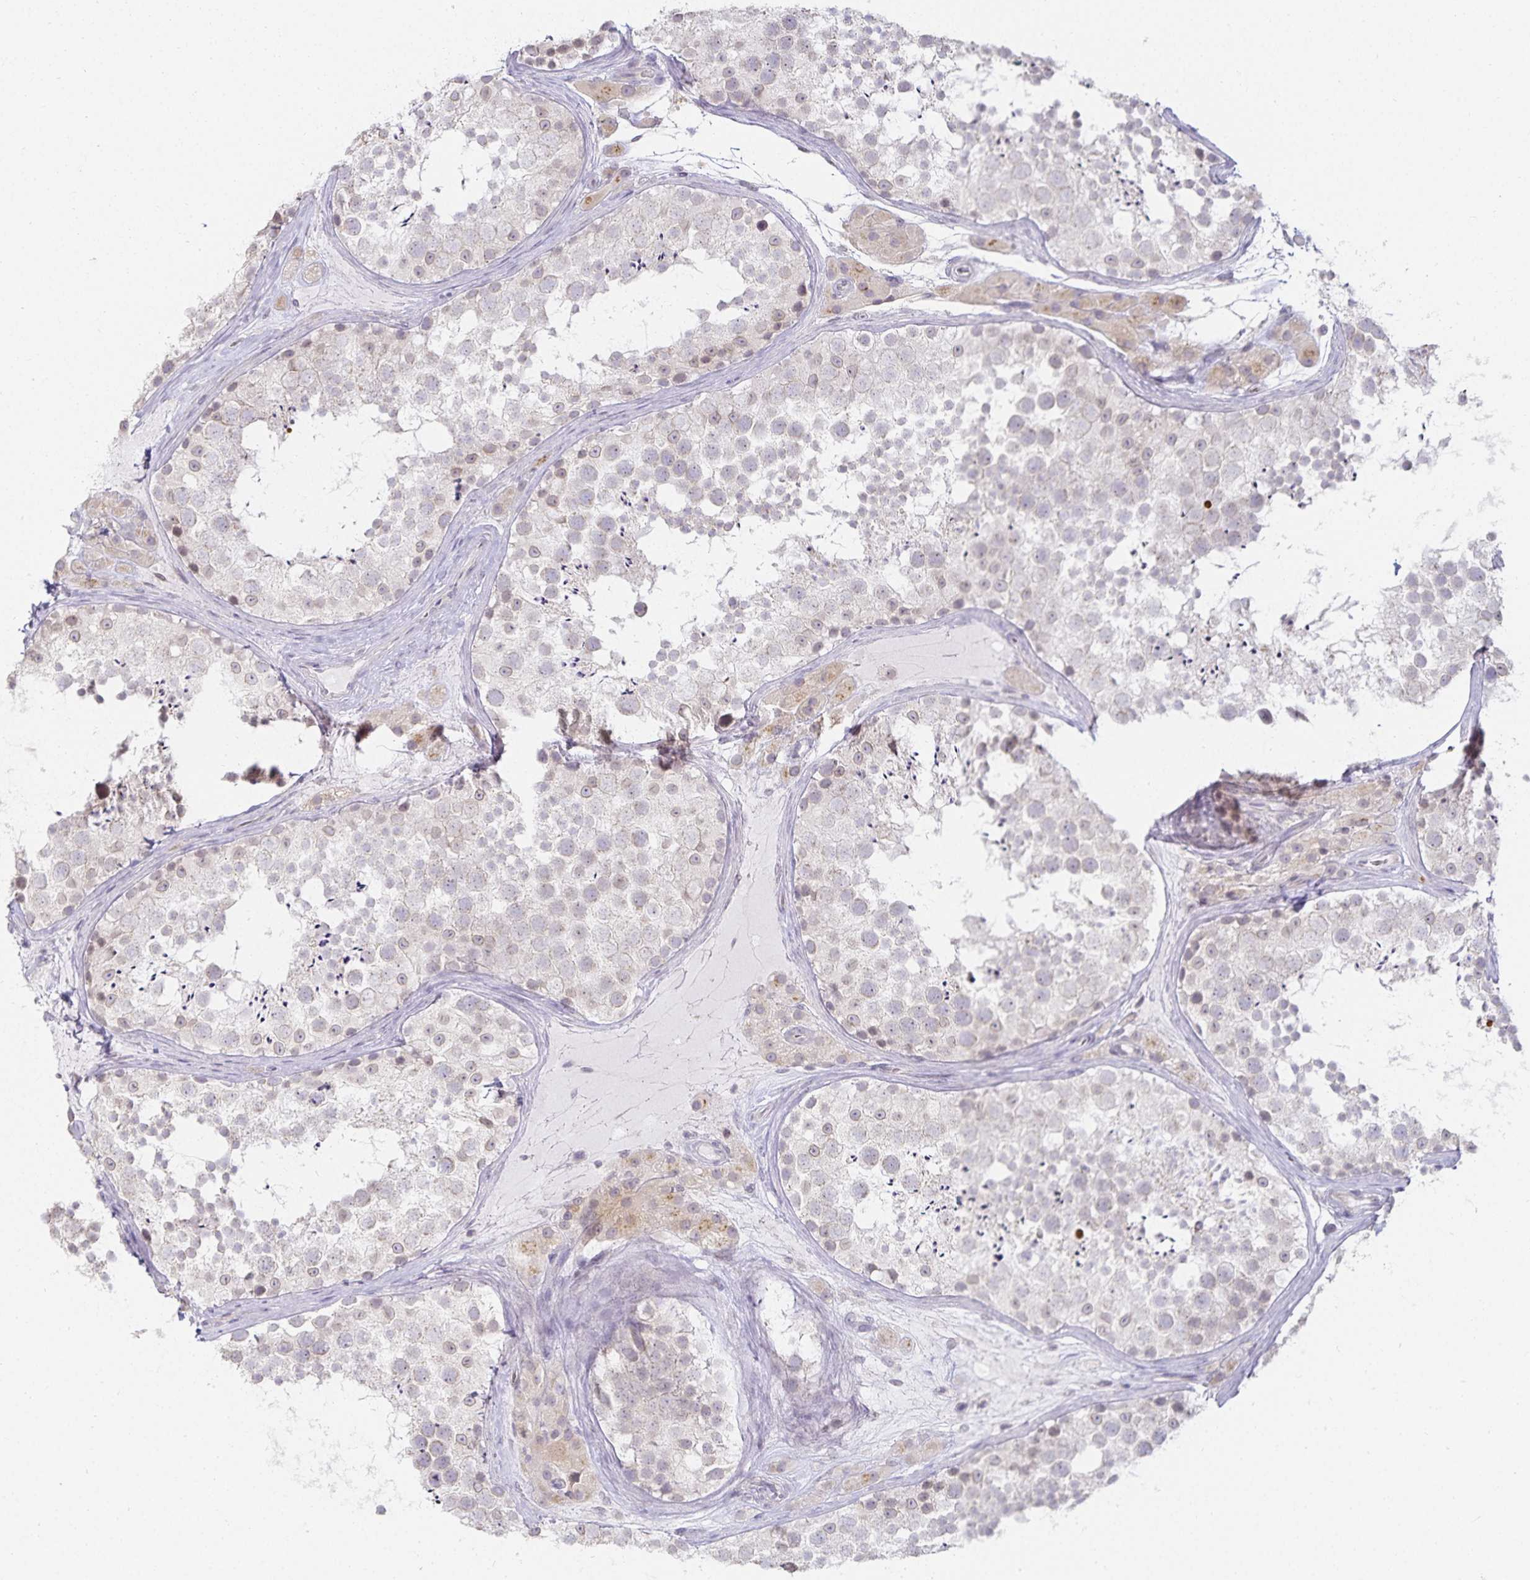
{"staining": {"intensity": "negative", "quantity": "none", "location": "none"}, "tissue": "testis", "cell_type": "Cells in seminiferous ducts", "image_type": "normal", "snomed": [{"axis": "morphology", "description": "Normal tissue, NOS"}, {"axis": "topography", "description": "Testis"}], "caption": "Immunohistochemistry of normal human testis reveals no positivity in cells in seminiferous ducts. Nuclei are stained in blue.", "gene": "GP2", "patient": {"sex": "male", "age": 41}}